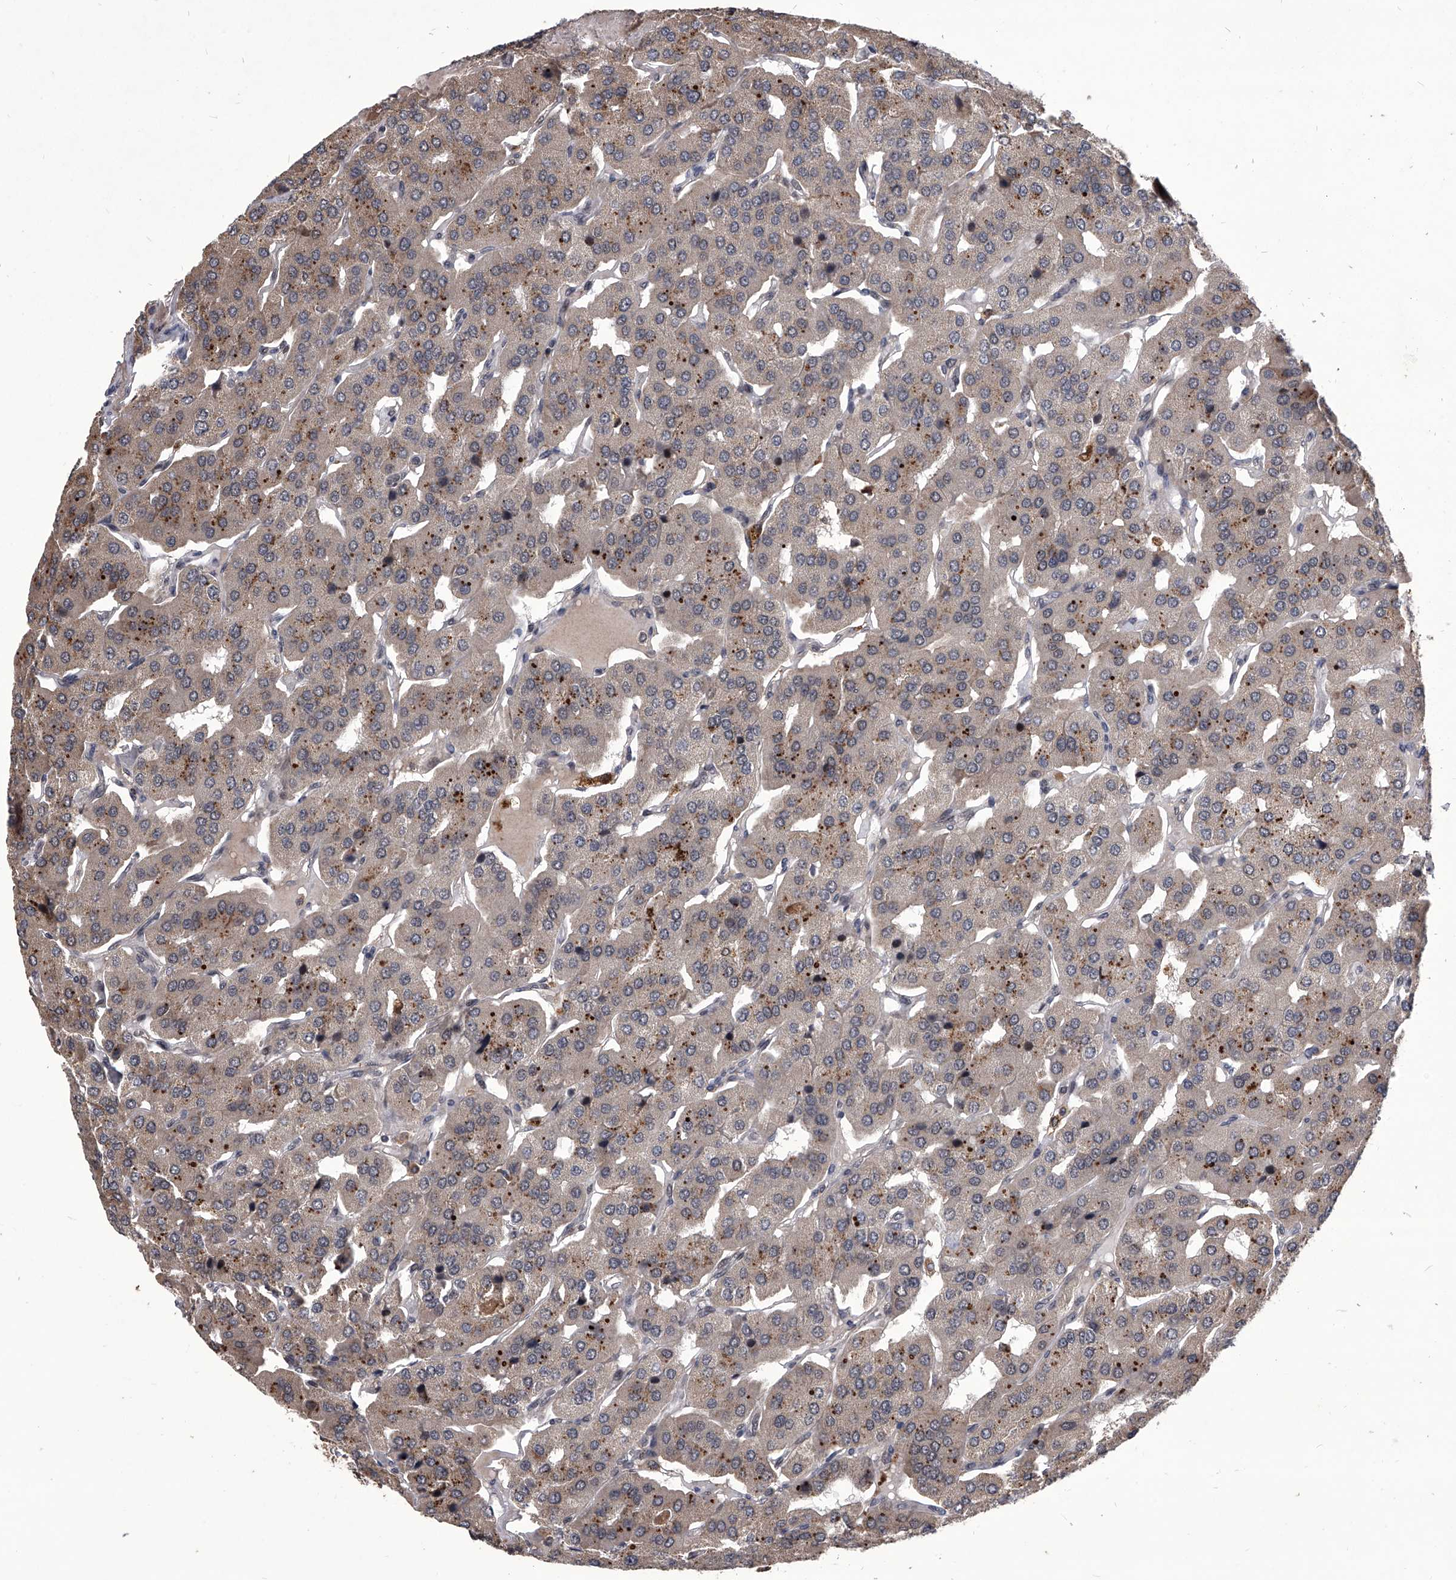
{"staining": {"intensity": "moderate", "quantity": "<25%", "location": "cytoplasmic/membranous"}, "tissue": "parathyroid gland", "cell_type": "Glandular cells", "image_type": "normal", "snomed": [{"axis": "morphology", "description": "Normal tissue, NOS"}, {"axis": "morphology", "description": "Adenoma, NOS"}, {"axis": "topography", "description": "Parathyroid gland"}], "caption": "Protein expression analysis of benign parathyroid gland exhibits moderate cytoplasmic/membranous staining in approximately <25% of glandular cells.", "gene": "CMTR1", "patient": {"sex": "female", "age": 86}}